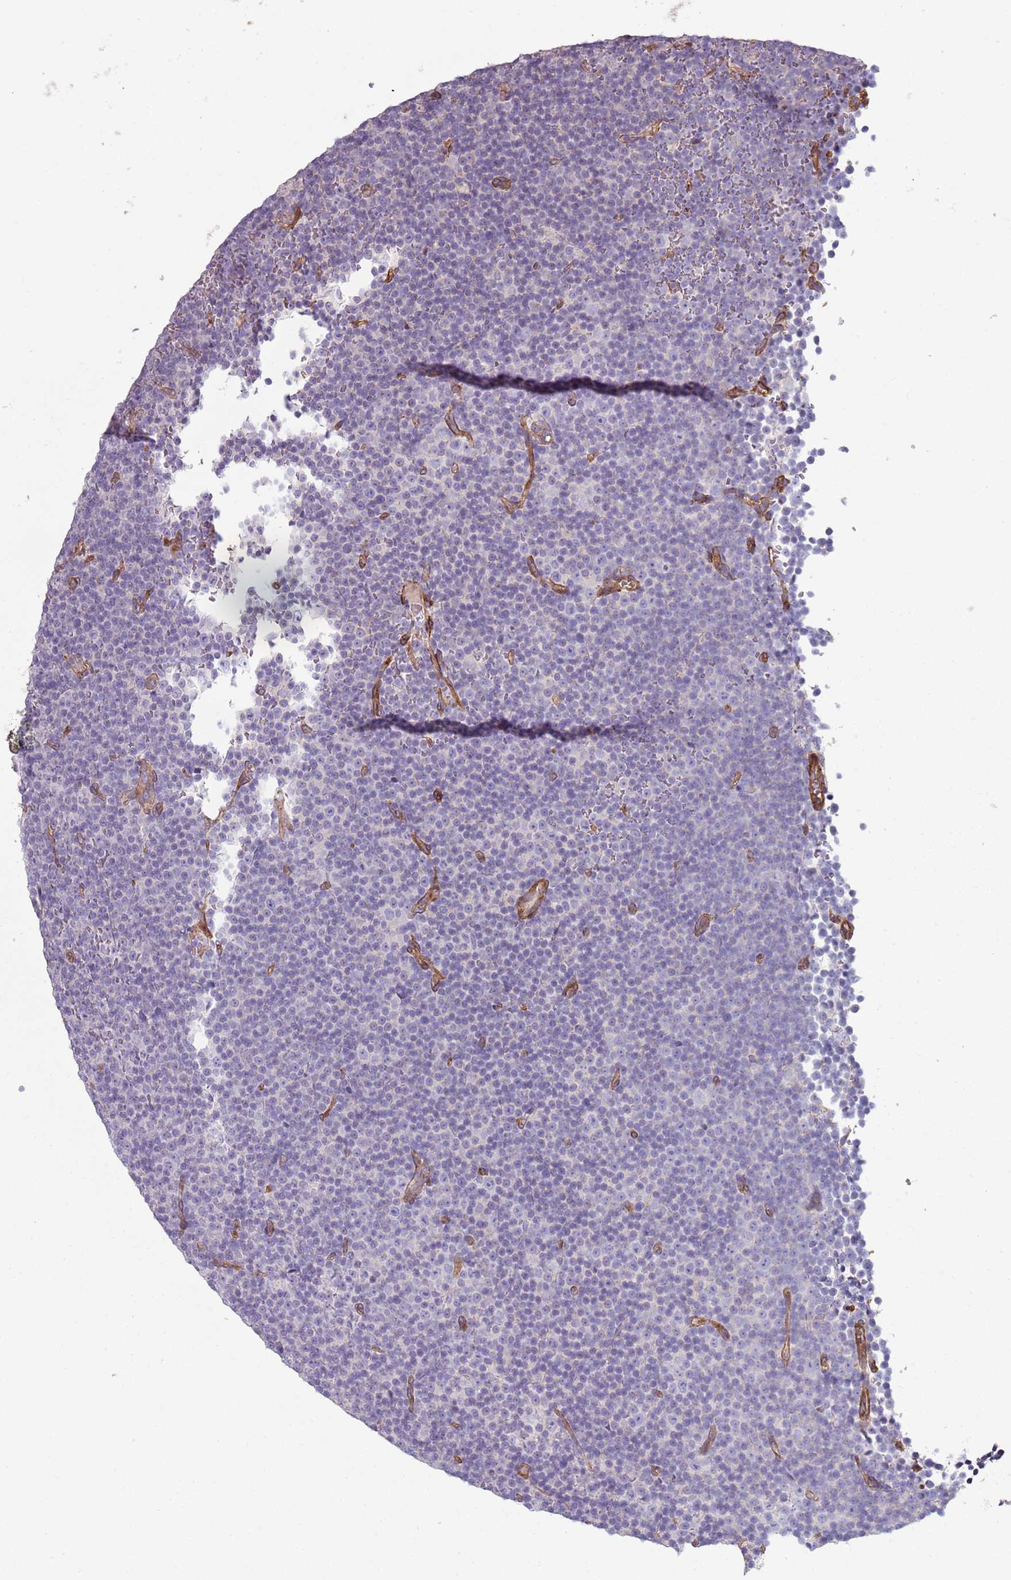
{"staining": {"intensity": "negative", "quantity": "none", "location": "none"}, "tissue": "lymphoma", "cell_type": "Tumor cells", "image_type": "cancer", "snomed": [{"axis": "morphology", "description": "Malignant lymphoma, non-Hodgkin's type, Low grade"}, {"axis": "topography", "description": "Lymph node"}], "caption": "A high-resolution image shows immunohistochemistry staining of low-grade malignant lymphoma, non-Hodgkin's type, which displays no significant staining in tumor cells.", "gene": "PHLPP2", "patient": {"sex": "female", "age": 67}}